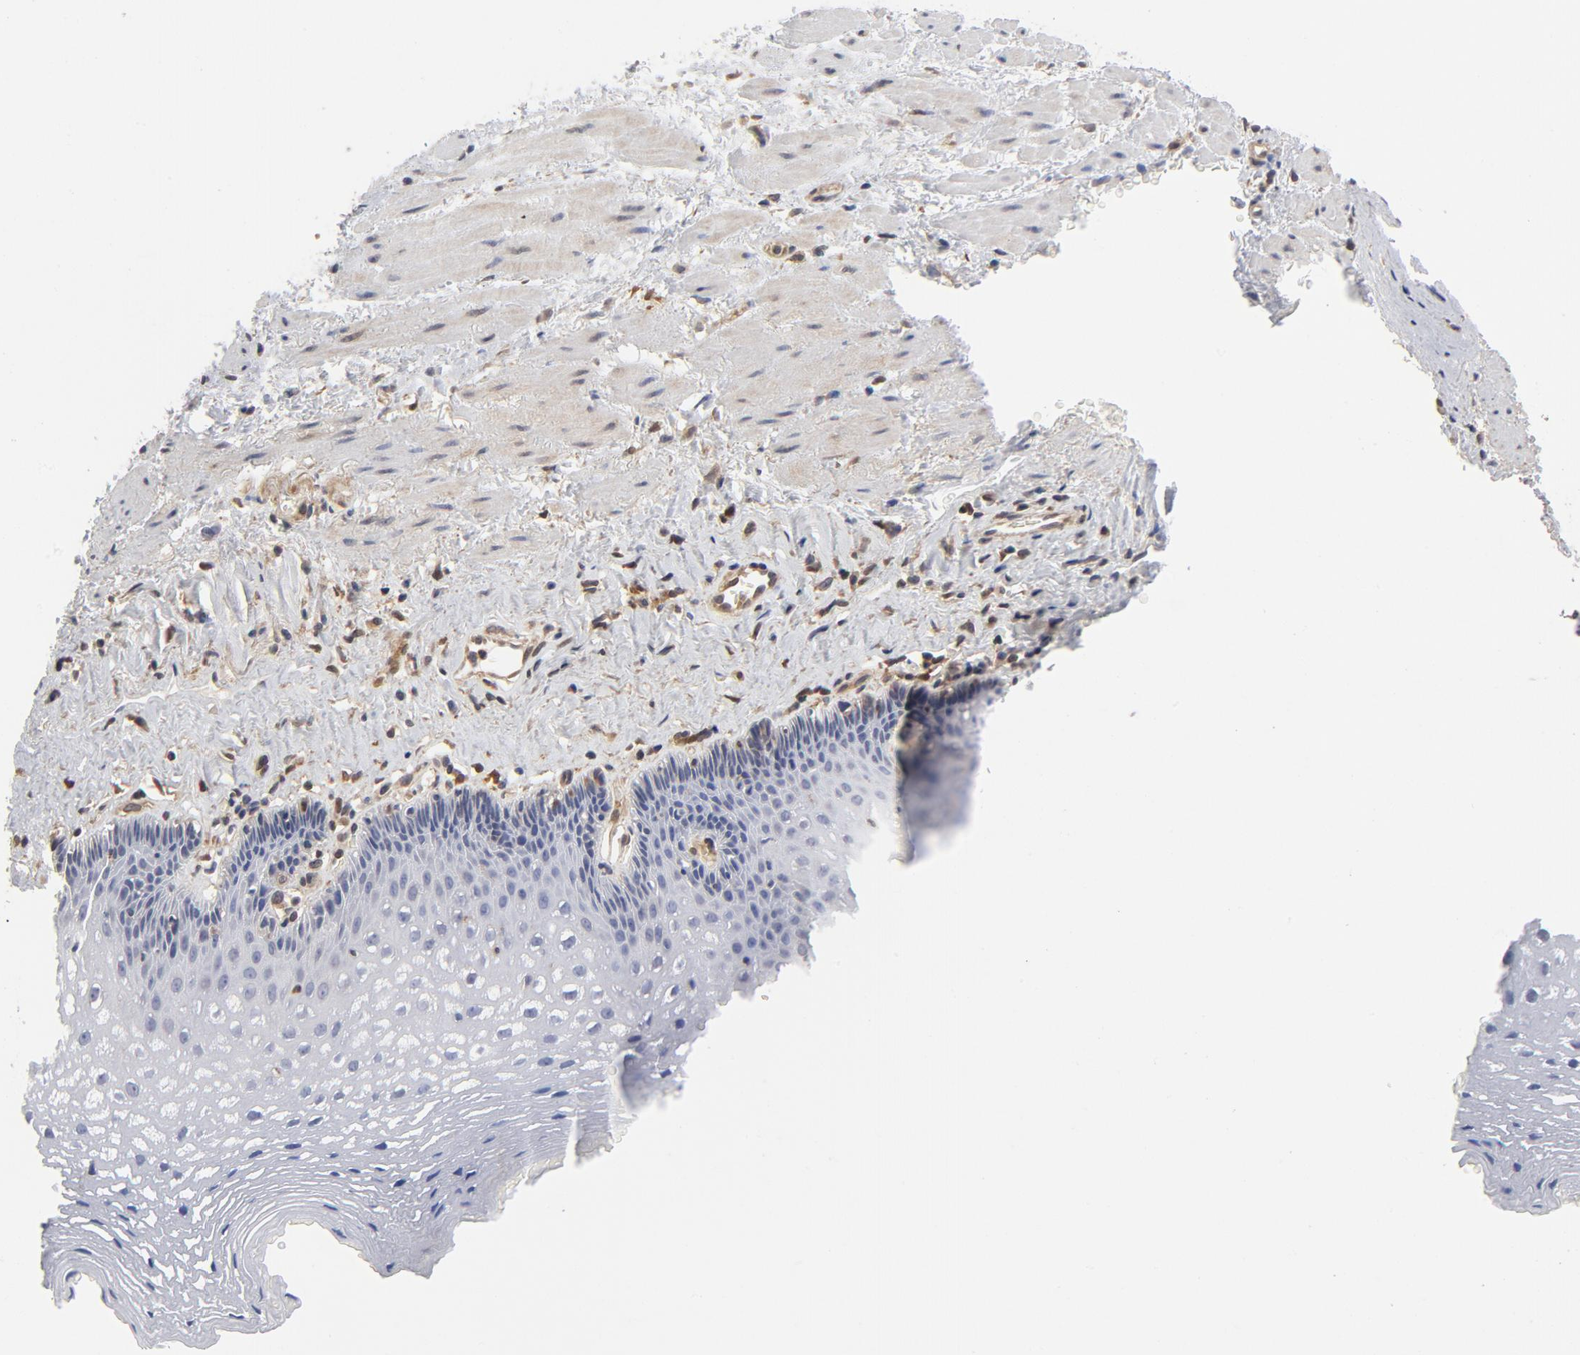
{"staining": {"intensity": "negative", "quantity": "none", "location": "none"}, "tissue": "esophagus", "cell_type": "Squamous epithelial cells", "image_type": "normal", "snomed": [{"axis": "morphology", "description": "Normal tissue, NOS"}, {"axis": "topography", "description": "Esophagus"}], "caption": "Immunohistochemical staining of normal human esophagus exhibits no significant expression in squamous epithelial cells. Brightfield microscopy of IHC stained with DAB (3,3'-diaminobenzidine) (brown) and hematoxylin (blue), captured at high magnification.", "gene": "ASMTL", "patient": {"sex": "female", "age": 70}}